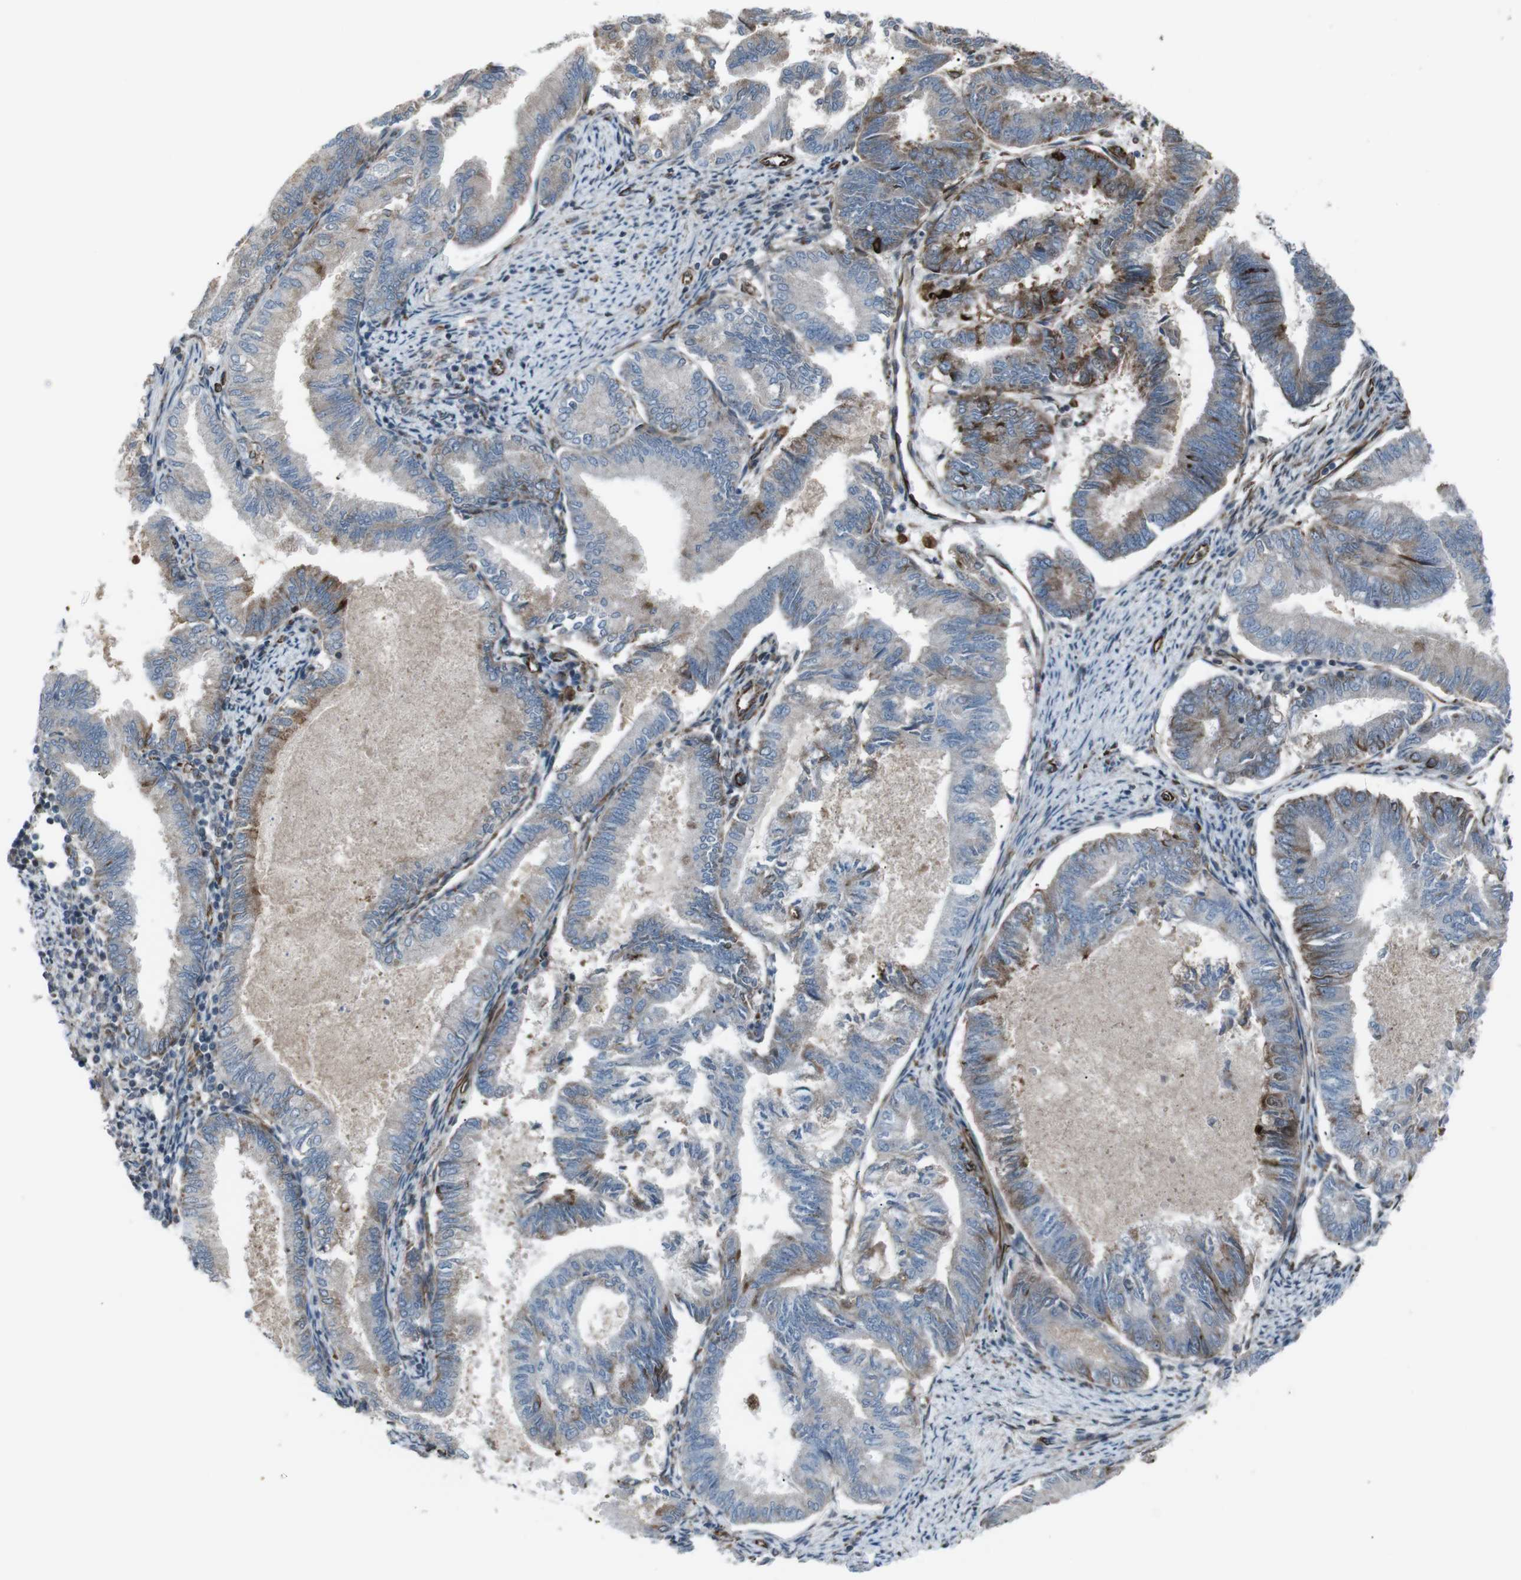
{"staining": {"intensity": "moderate", "quantity": "25%-75%", "location": "cytoplasmic/membranous"}, "tissue": "endometrial cancer", "cell_type": "Tumor cells", "image_type": "cancer", "snomed": [{"axis": "morphology", "description": "Adenocarcinoma, NOS"}, {"axis": "topography", "description": "Endometrium"}], "caption": "A photomicrograph of human endometrial cancer stained for a protein shows moderate cytoplasmic/membranous brown staining in tumor cells.", "gene": "TMEM141", "patient": {"sex": "female", "age": 86}}